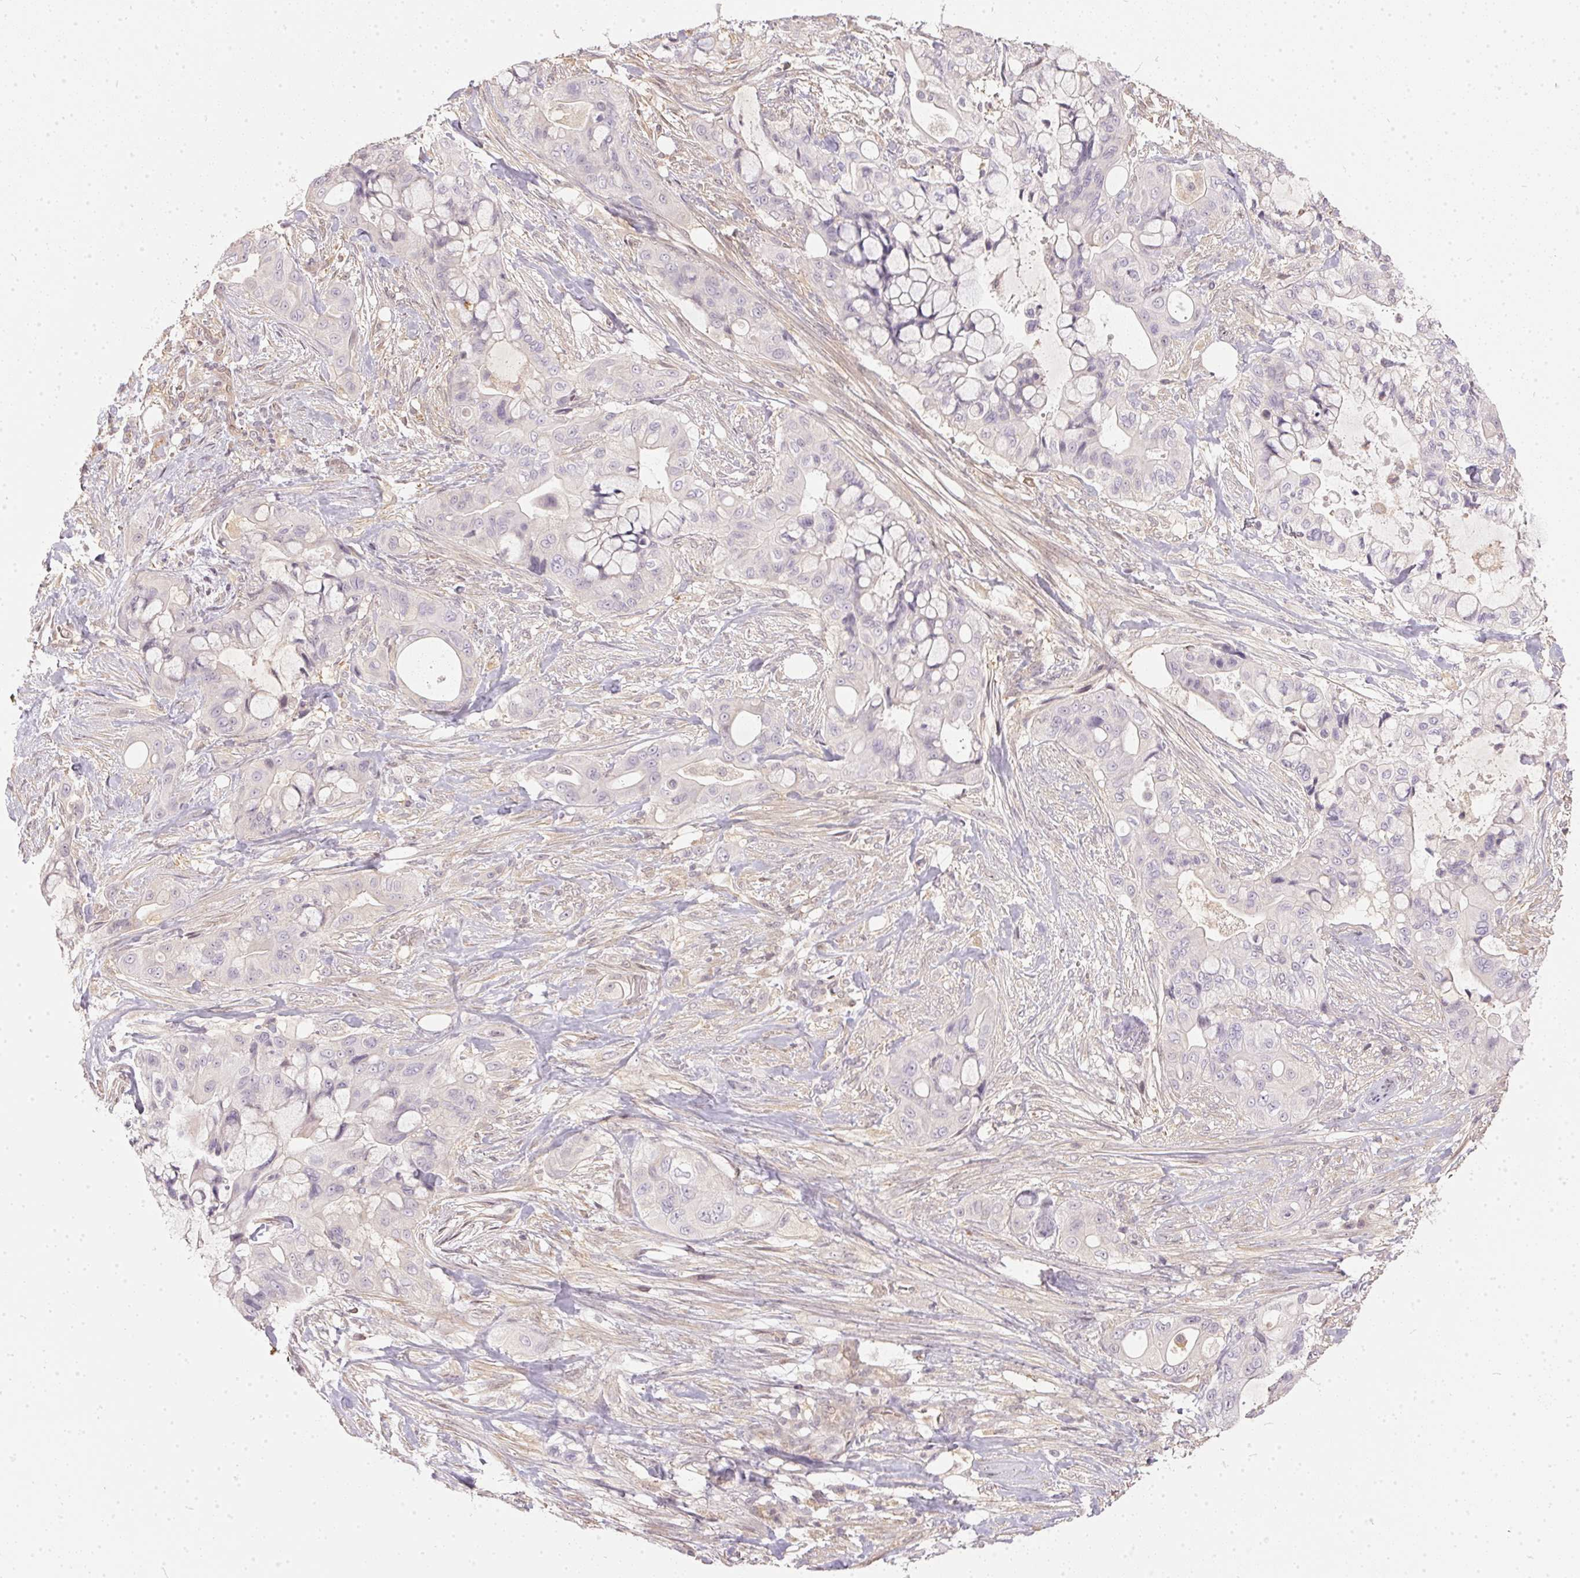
{"staining": {"intensity": "negative", "quantity": "none", "location": "none"}, "tissue": "pancreatic cancer", "cell_type": "Tumor cells", "image_type": "cancer", "snomed": [{"axis": "morphology", "description": "Adenocarcinoma, NOS"}, {"axis": "topography", "description": "Pancreas"}], "caption": "Protein analysis of pancreatic cancer (adenocarcinoma) displays no significant expression in tumor cells.", "gene": "BLMH", "patient": {"sex": "male", "age": 71}}